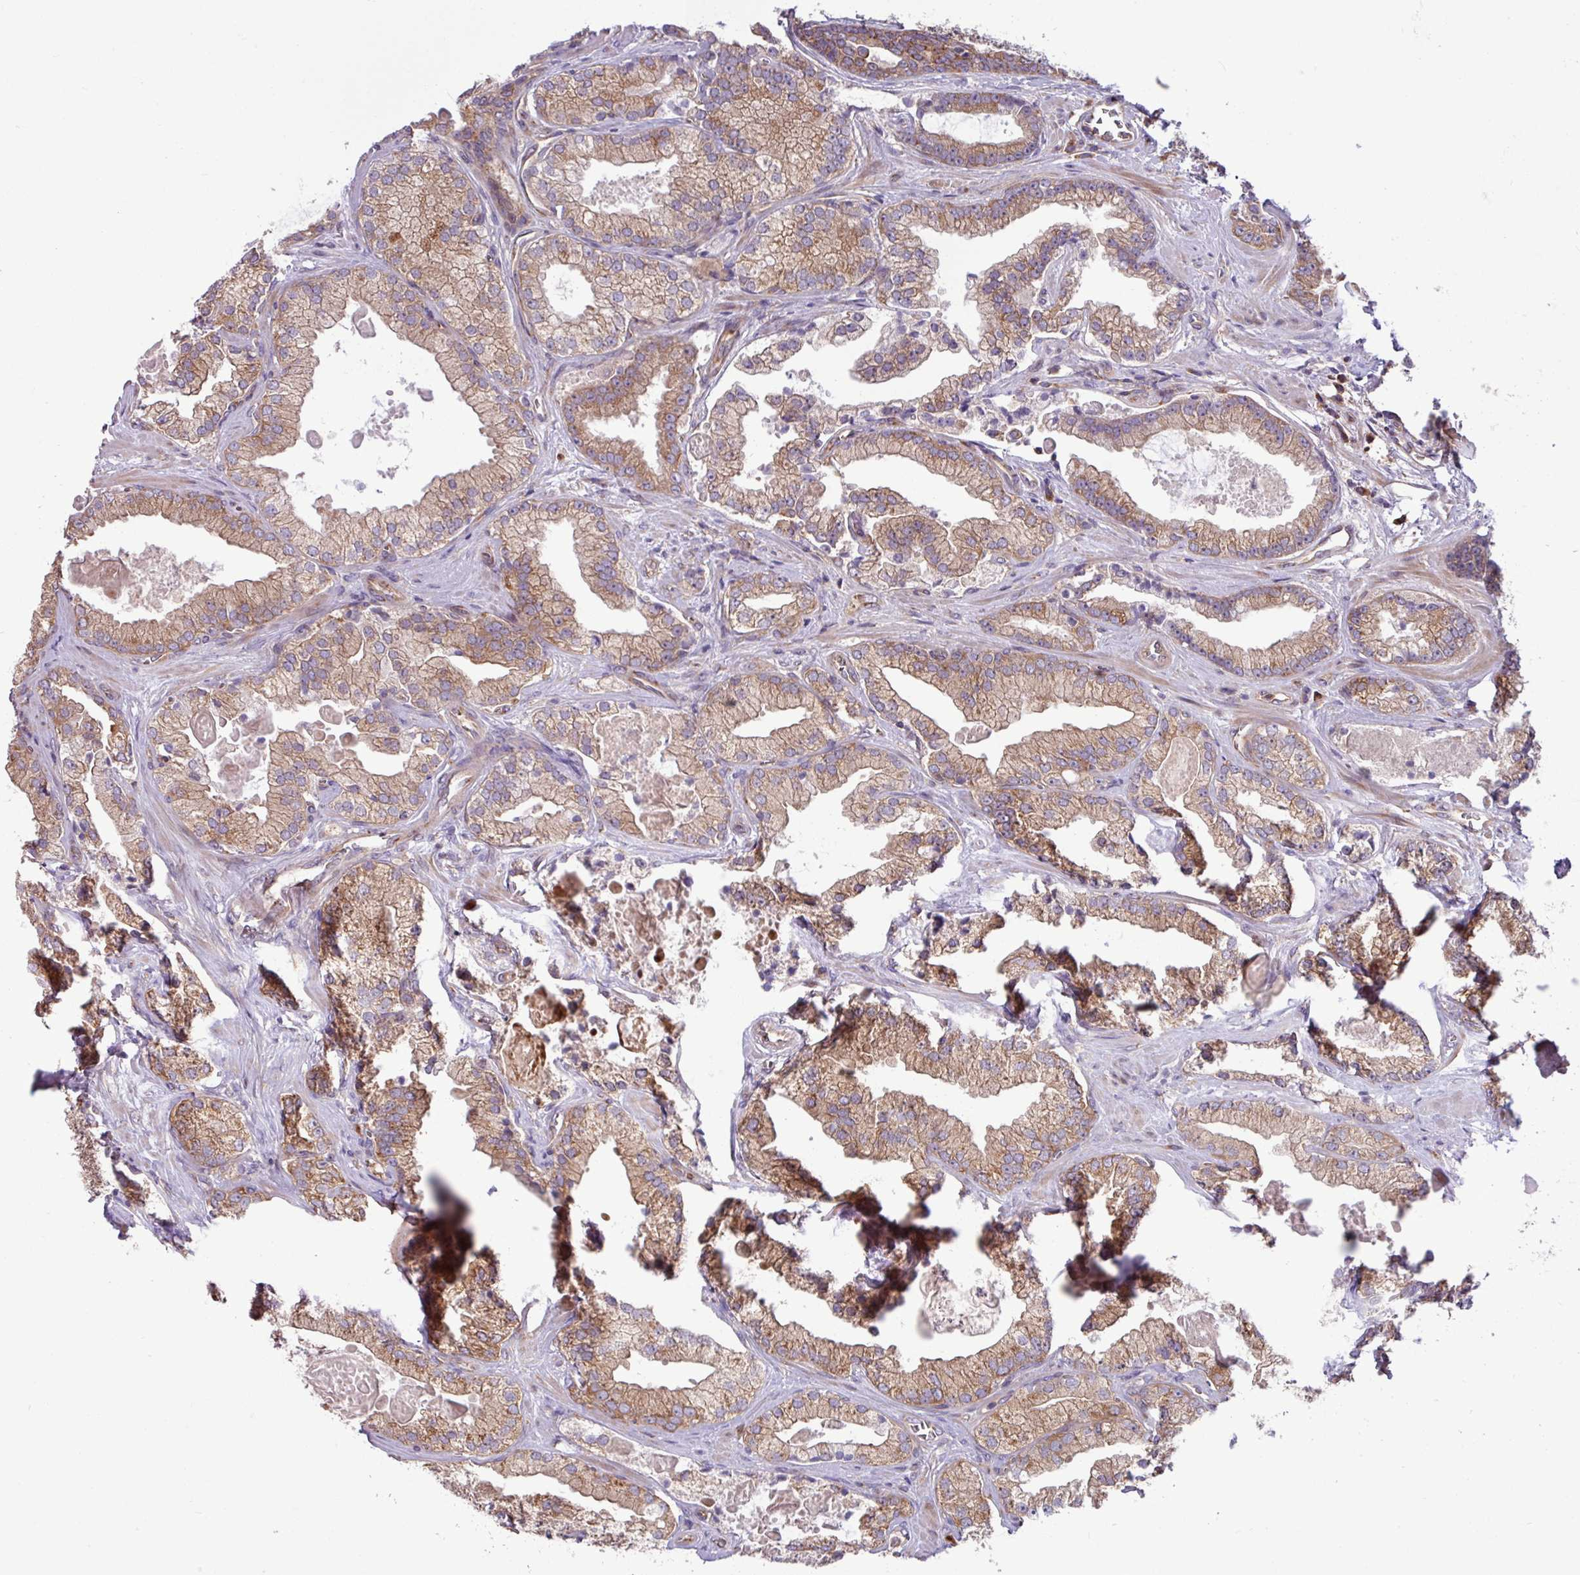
{"staining": {"intensity": "moderate", "quantity": ">75%", "location": "cytoplasmic/membranous"}, "tissue": "prostate cancer", "cell_type": "Tumor cells", "image_type": "cancer", "snomed": [{"axis": "morphology", "description": "Adenocarcinoma, High grade"}, {"axis": "topography", "description": "Prostate"}], "caption": "There is medium levels of moderate cytoplasmic/membranous expression in tumor cells of prostate cancer (adenocarcinoma (high-grade)), as demonstrated by immunohistochemical staining (brown color).", "gene": "LSM12", "patient": {"sex": "male", "age": 68}}